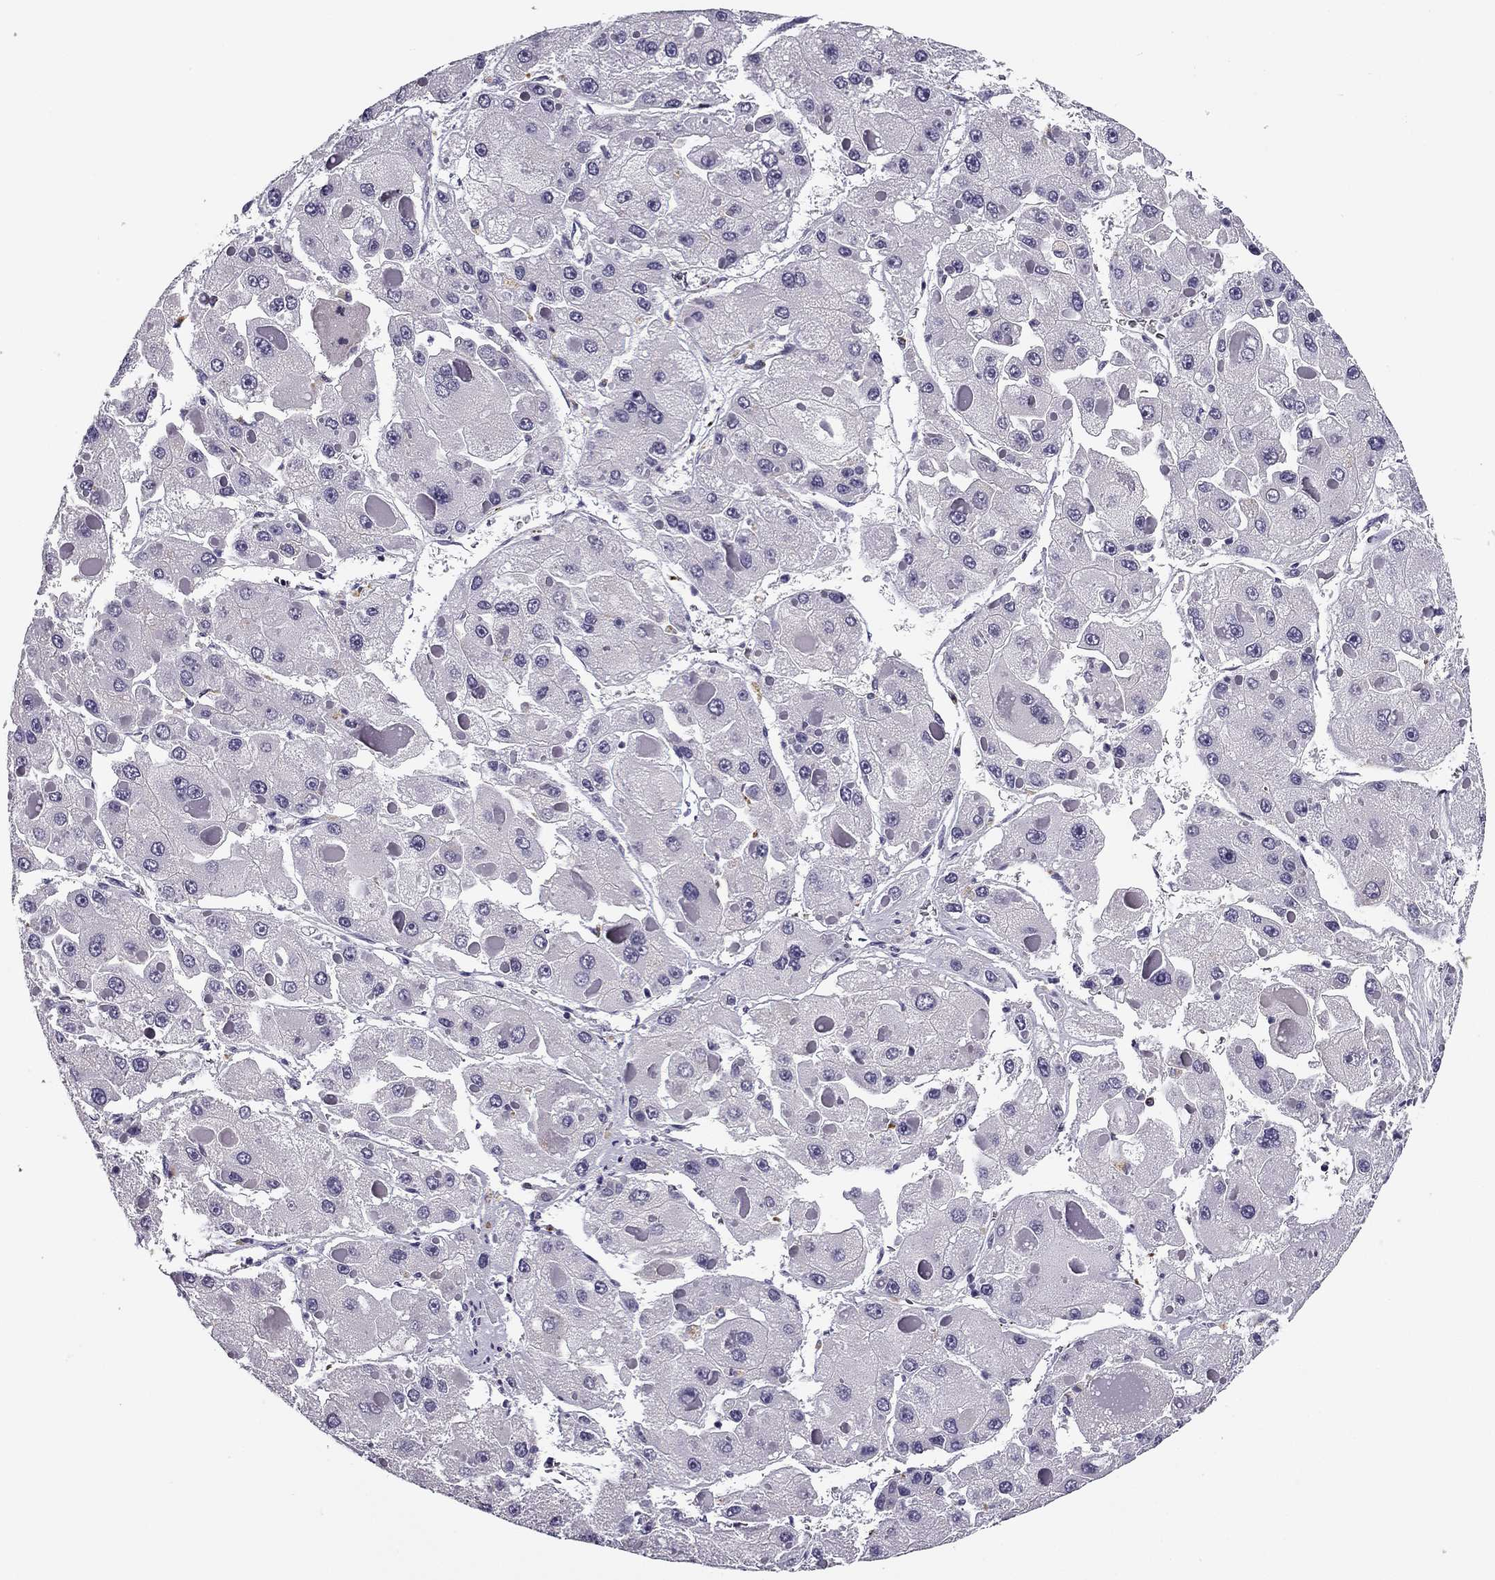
{"staining": {"intensity": "negative", "quantity": "none", "location": "none"}, "tissue": "liver cancer", "cell_type": "Tumor cells", "image_type": "cancer", "snomed": [{"axis": "morphology", "description": "Carcinoma, Hepatocellular, NOS"}, {"axis": "topography", "description": "Liver"}], "caption": "Tumor cells are negative for protein expression in human liver hepatocellular carcinoma.", "gene": "MC5R", "patient": {"sex": "female", "age": 73}}